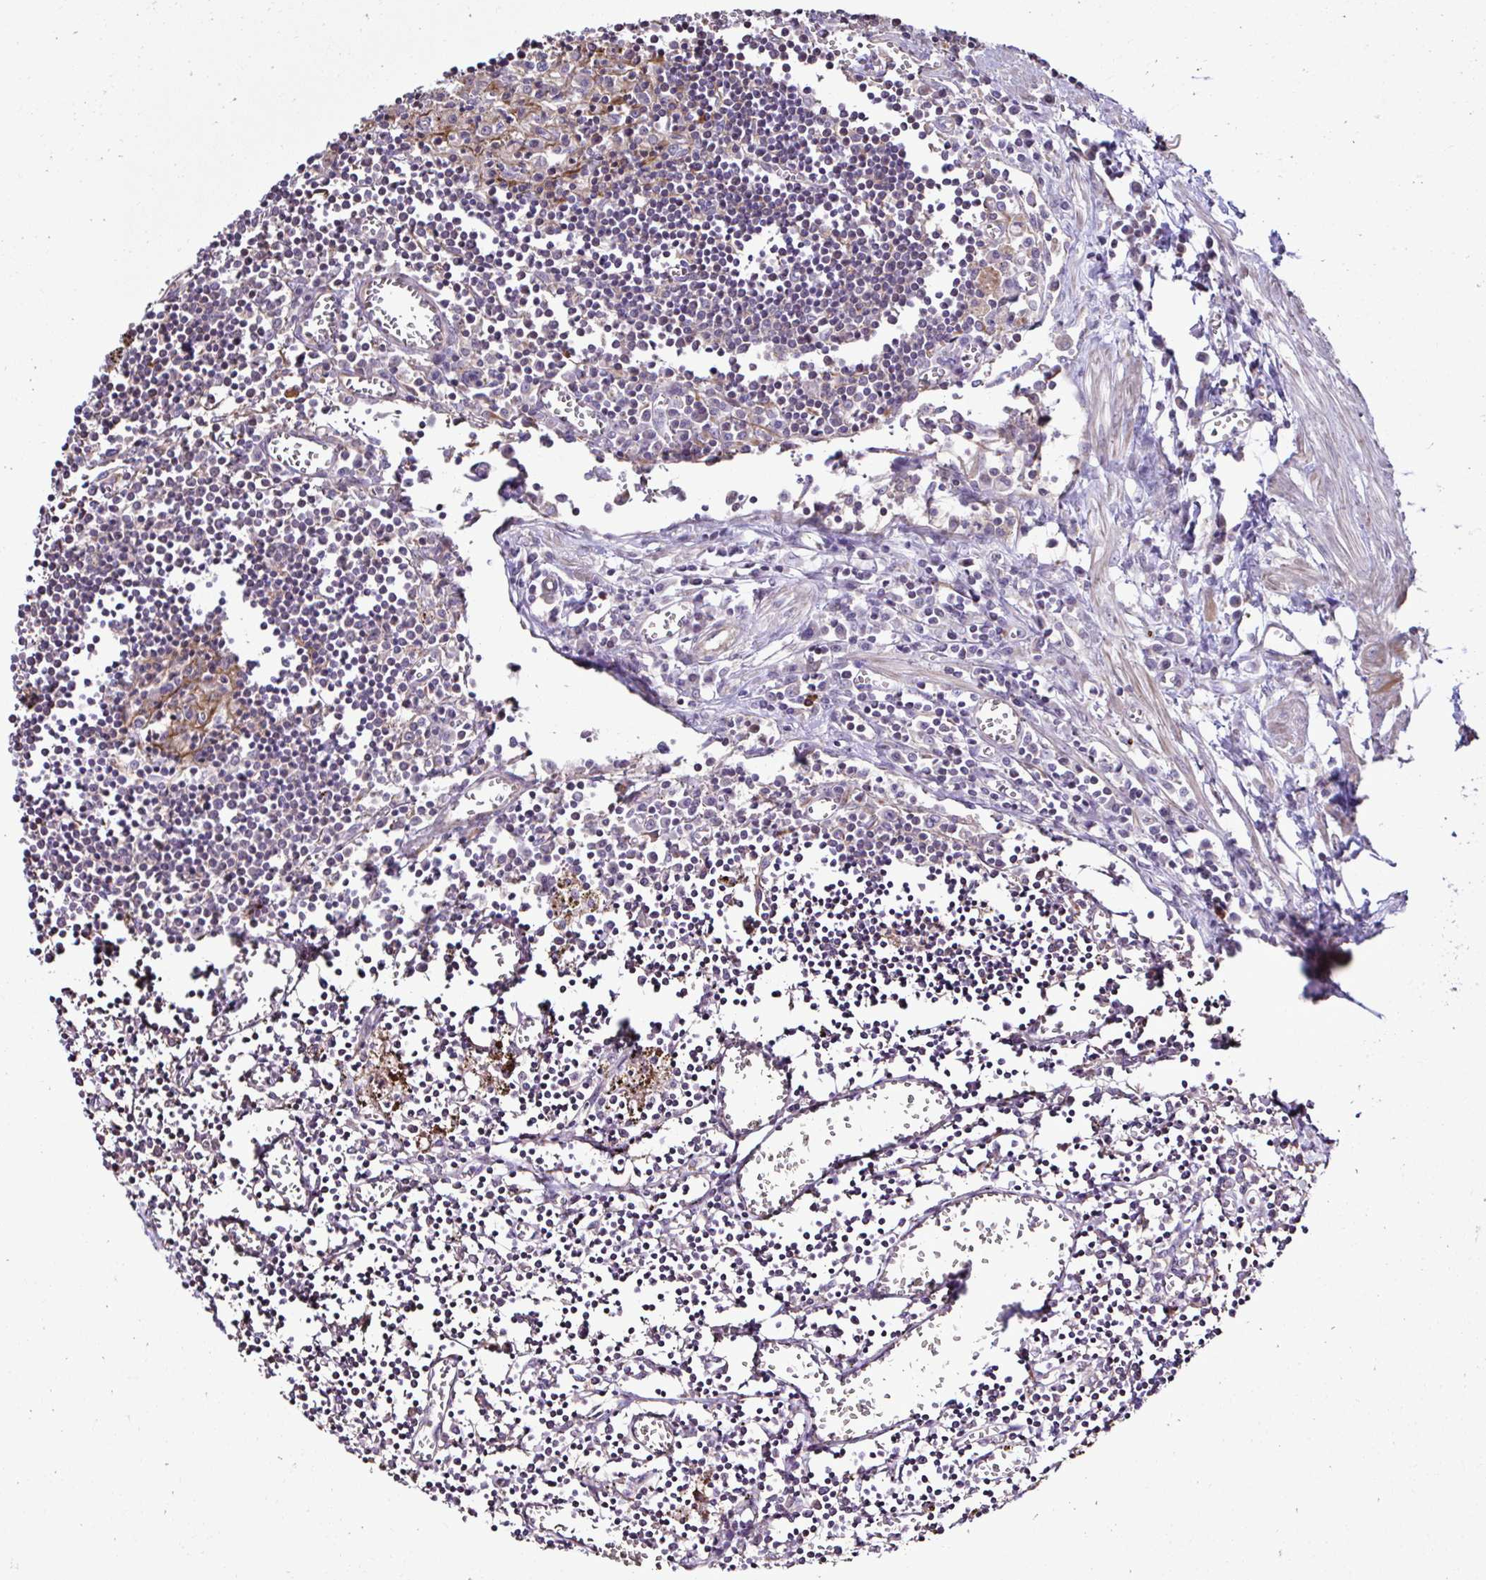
{"staining": {"intensity": "moderate", "quantity": "<25%", "location": "cytoplasmic/membranous"}, "tissue": "lymph node", "cell_type": "Germinal center cells", "image_type": "normal", "snomed": [{"axis": "morphology", "description": "Normal tissue, NOS"}, {"axis": "topography", "description": "Lymph node"}], "caption": "An immunohistochemistry histopathology image of unremarkable tissue is shown. Protein staining in brown shows moderate cytoplasmic/membranous positivity in lymph node within germinal center cells. The protein is stained brown, and the nuclei are stained in blue (DAB IHC with brightfield microscopy, high magnification).", "gene": "CCDC85C", "patient": {"sex": "male", "age": 66}}